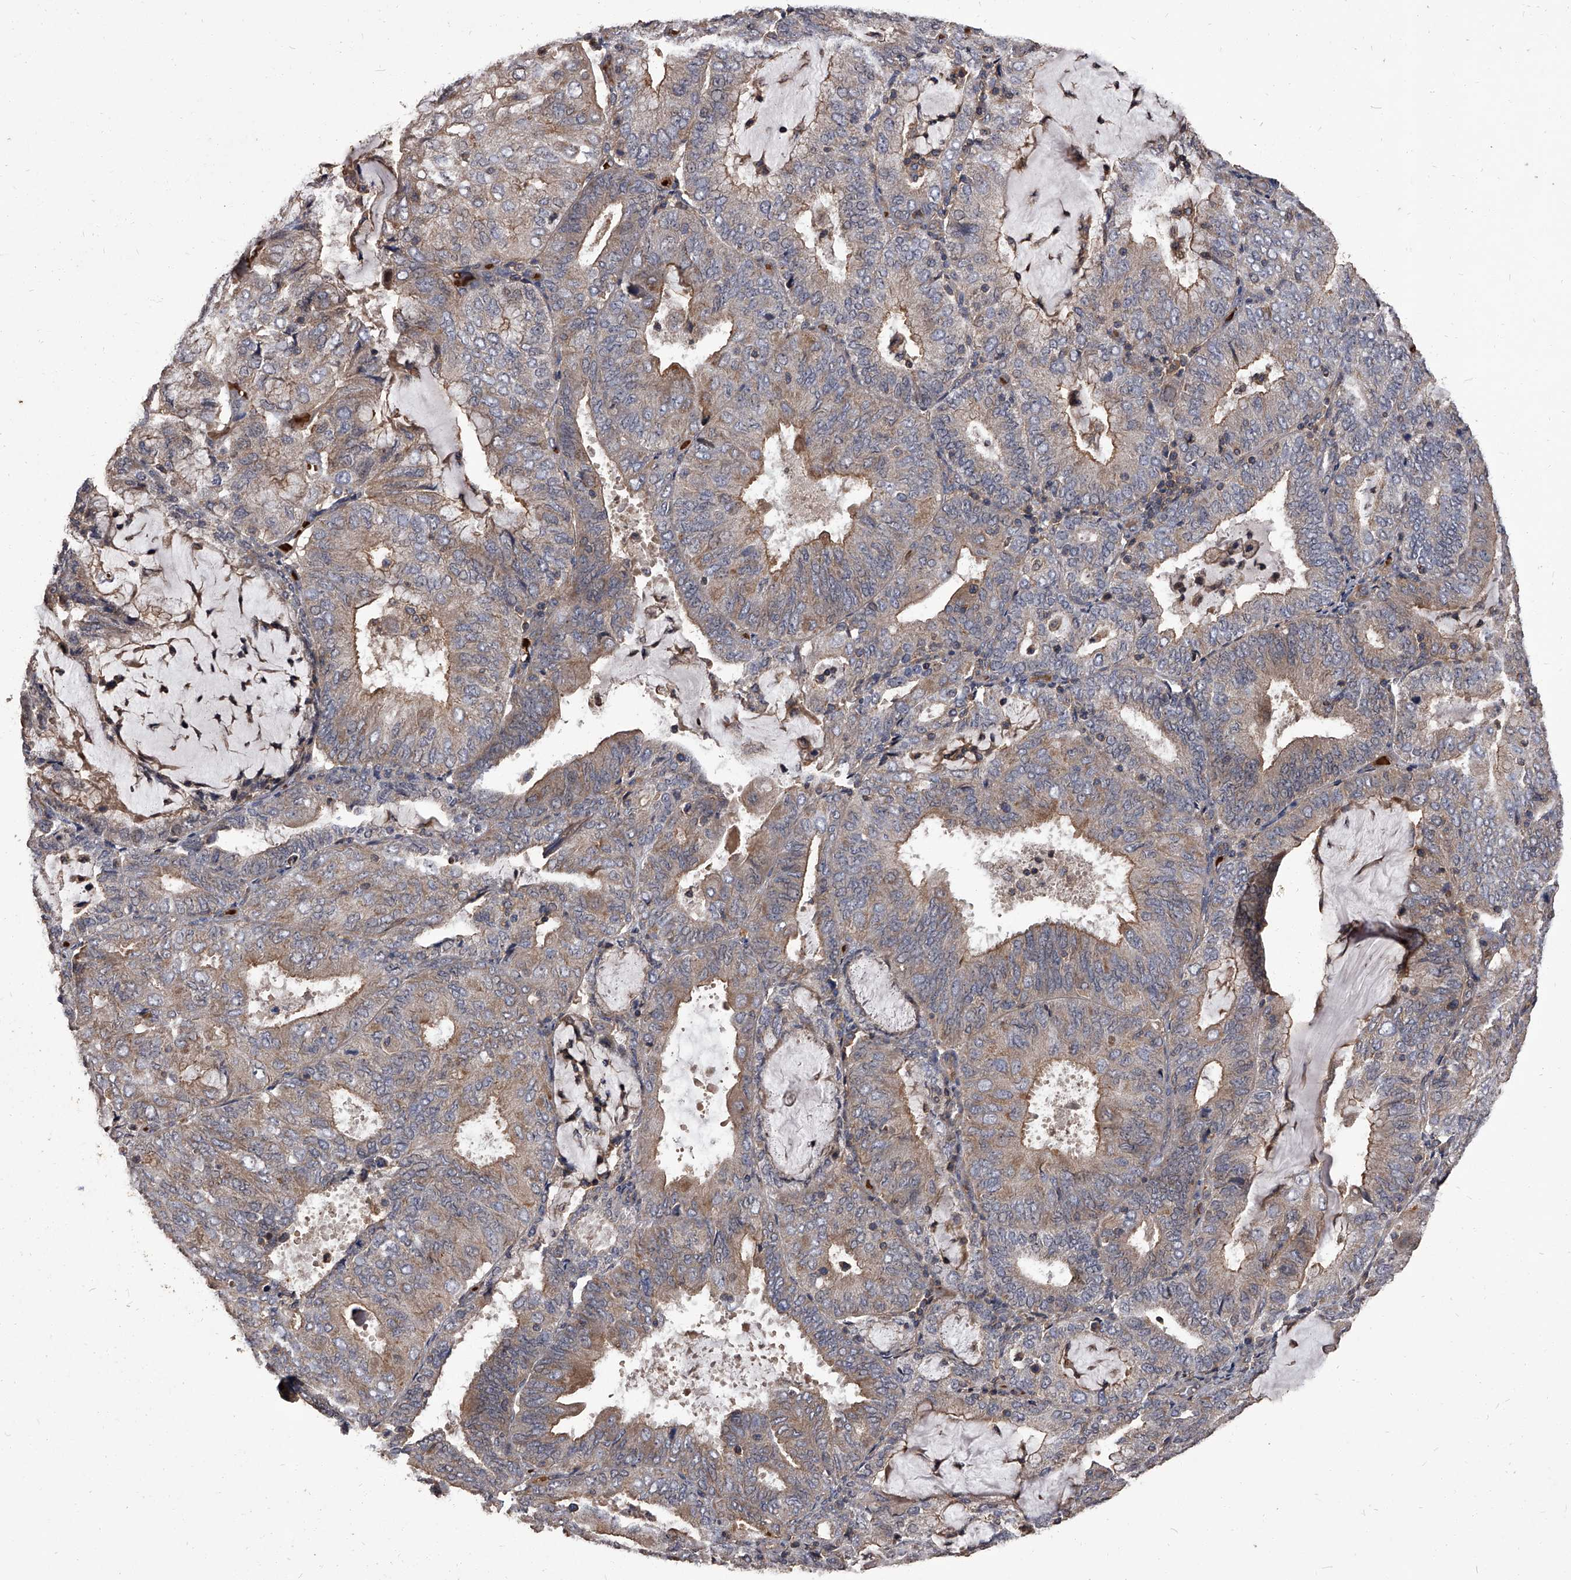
{"staining": {"intensity": "weak", "quantity": "25%-75%", "location": "cytoplasmic/membranous"}, "tissue": "endometrial cancer", "cell_type": "Tumor cells", "image_type": "cancer", "snomed": [{"axis": "morphology", "description": "Adenocarcinoma, NOS"}, {"axis": "topography", "description": "Endometrium"}], "caption": "A low amount of weak cytoplasmic/membranous positivity is present in approximately 25%-75% of tumor cells in endometrial cancer (adenocarcinoma) tissue. The staining is performed using DAB brown chromogen to label protein expression. The nuclei are counter-stained blue using hematoxylin.", "gene": "STK36", "patient": {"sex": "female", "age": 81}}